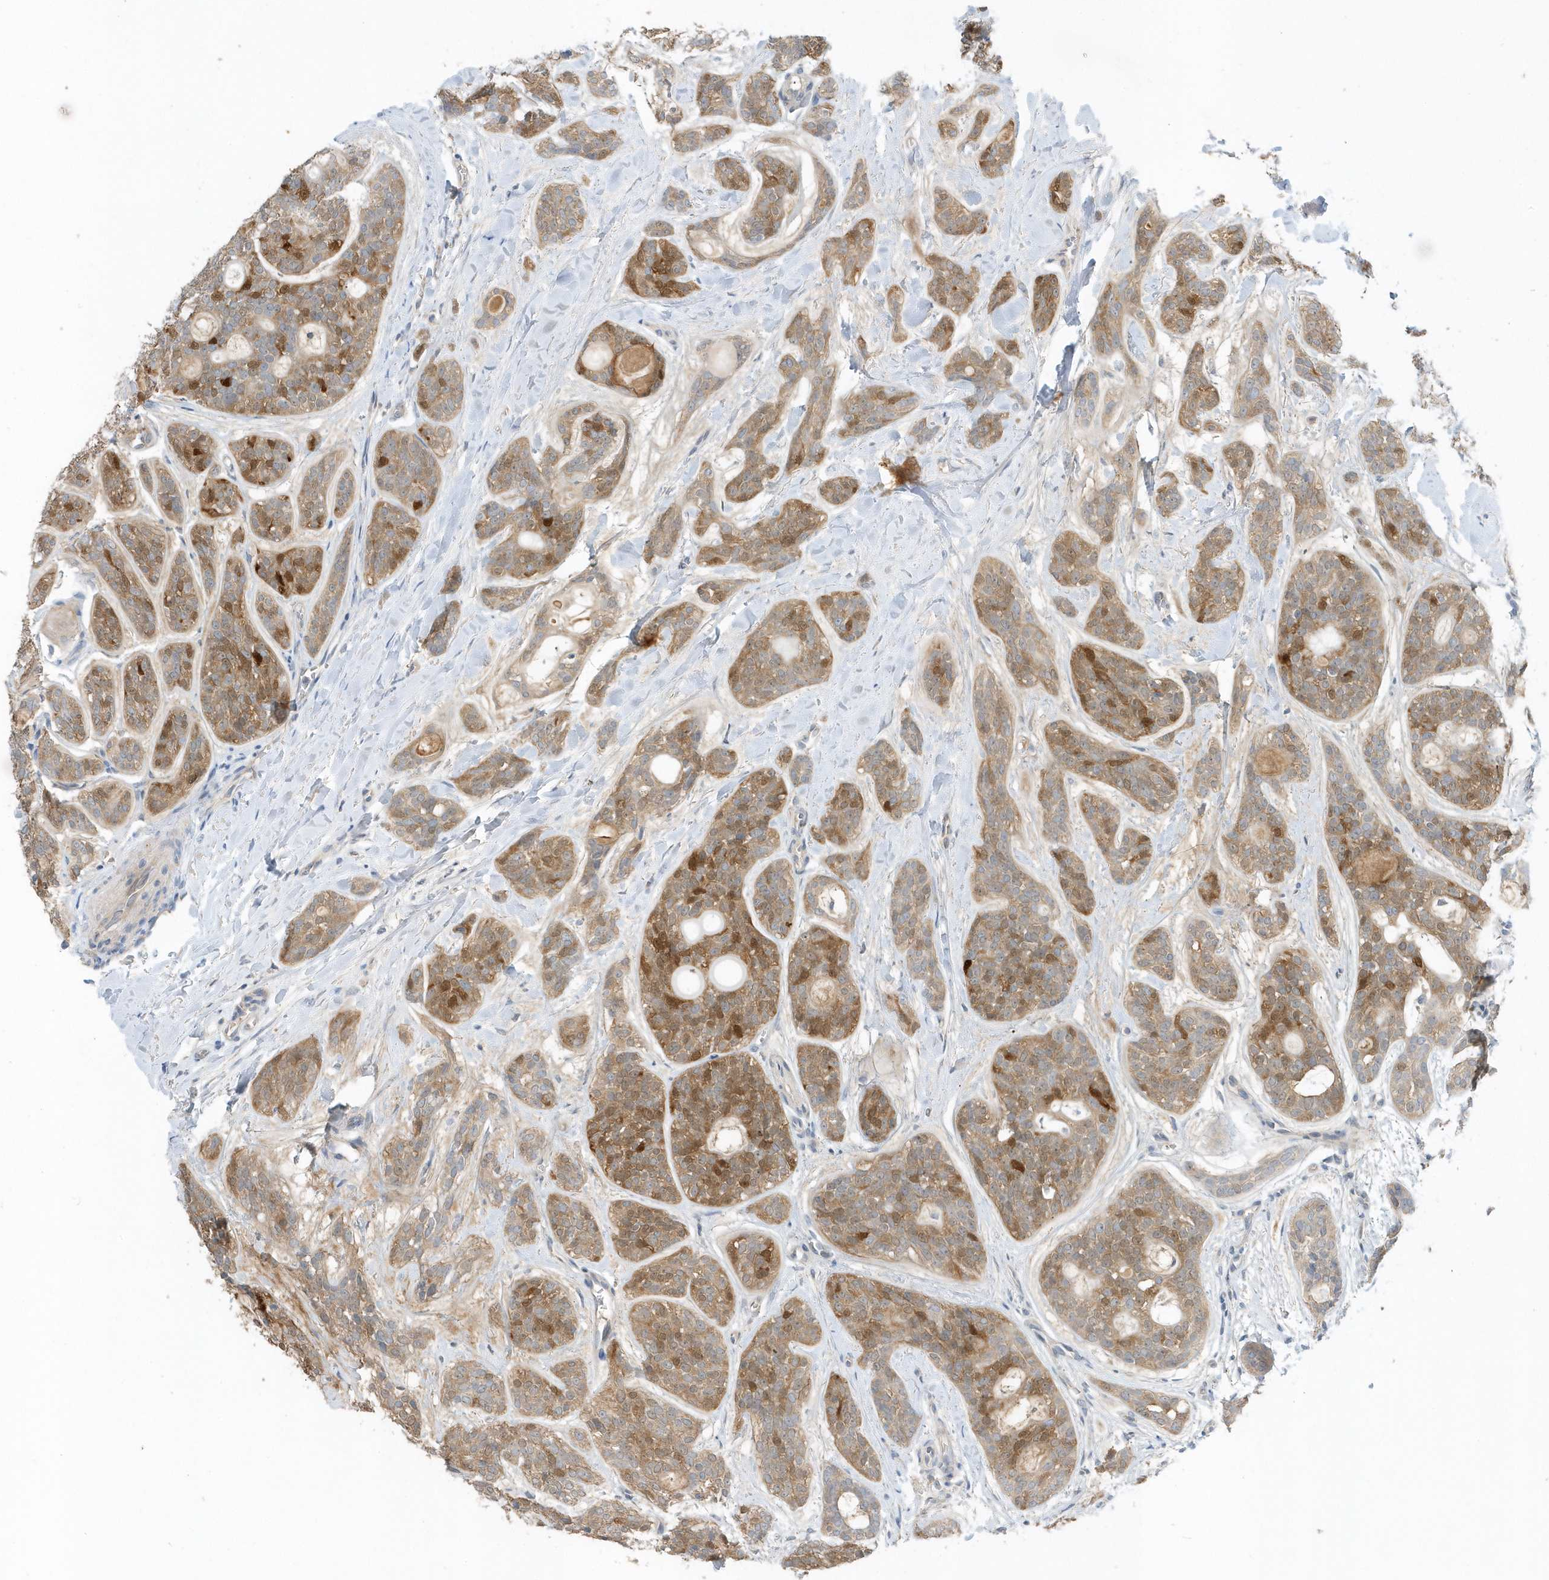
{"staining": {"intensity": "moderate", "quantity": "25%-75%", "location": "cytoplasmic/membranous,nuclear"}, "tissue": "head and neck cancer", "cell_type": "Tumor cells", "image_type": "cancer", "snomed": [{"axis": "morphology", "description": "Adenocarcinoma, NOS"}, {"axis": "topography", "description": "Head-Neck"}], "caption": "IHC (DAB) staining of head and neck cancer (adenocarcinoma) displays moderate cytoplasmic/membranous and nuclear protein staining in about 25%-75% of tumor cells. The staining is performed using DAB (3,3'-diaminobenzidine) brown chromogen to label protein expression. The nuclei are counter-stained blue using hematoxylin.", "gene": "USP53", "patient": {"sex": "male", "age": 66}}